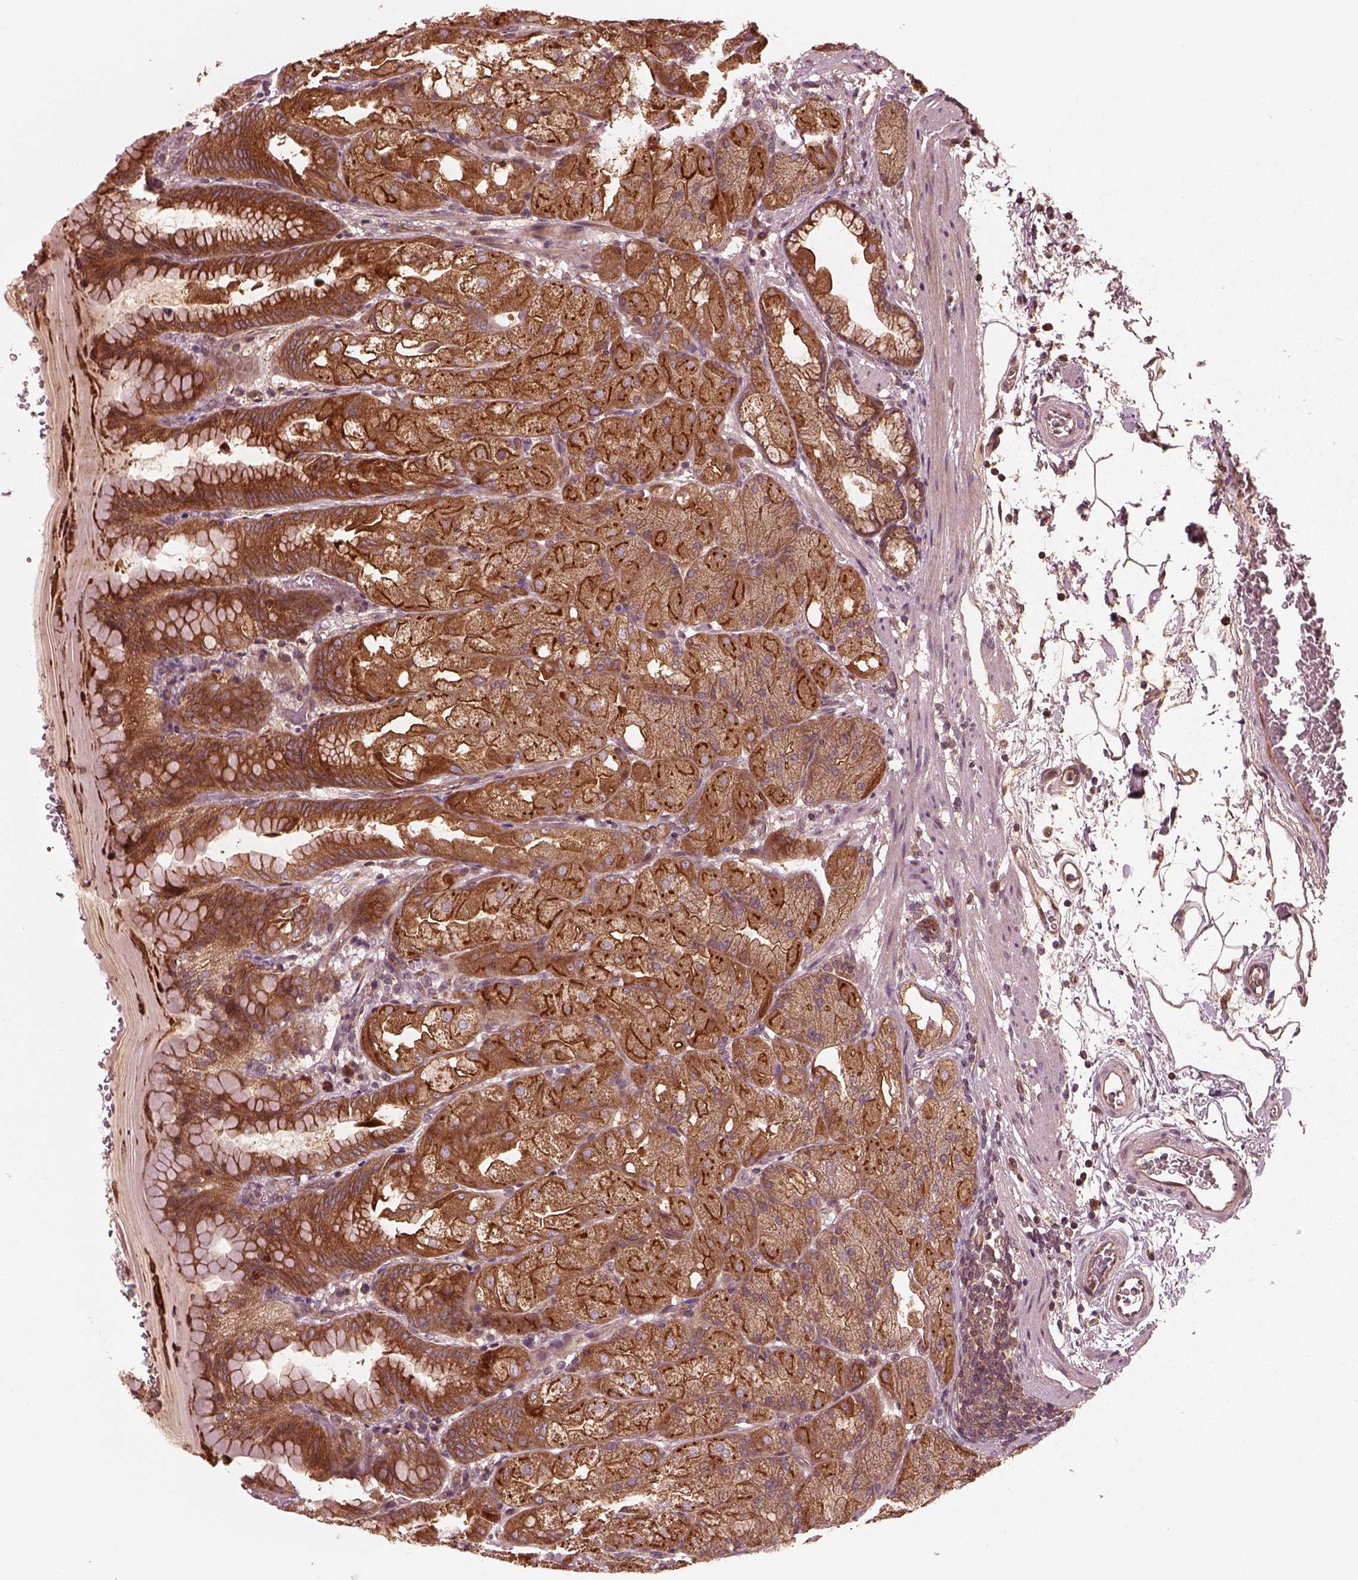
{"staining": {"intensity": "moderate", "quantity": ">75%", "location": "cytoplasmic/membranous"}, "tissue": "stomach", "cell_type": "Glandular cells", "image_type": "normal", "snomed": [{"axis": "morphology", "description": "Normal tissue, NOS"}, {"axis": "topography", "description": "Stomach, upper"}, {"axis": "topography", "description": "Stomach"}, {"axis": "topography", "description": "Stomach, lower"}], "caption": "A brown stain shows moderate cytoplasmic/membranous expression of a protein in glandular cells of normal stomach. The protein is shown in brown color, while the nuclei are stained blue.", "gene": "PIK3R2", "patient": {"sex": "male", "age": 62}}